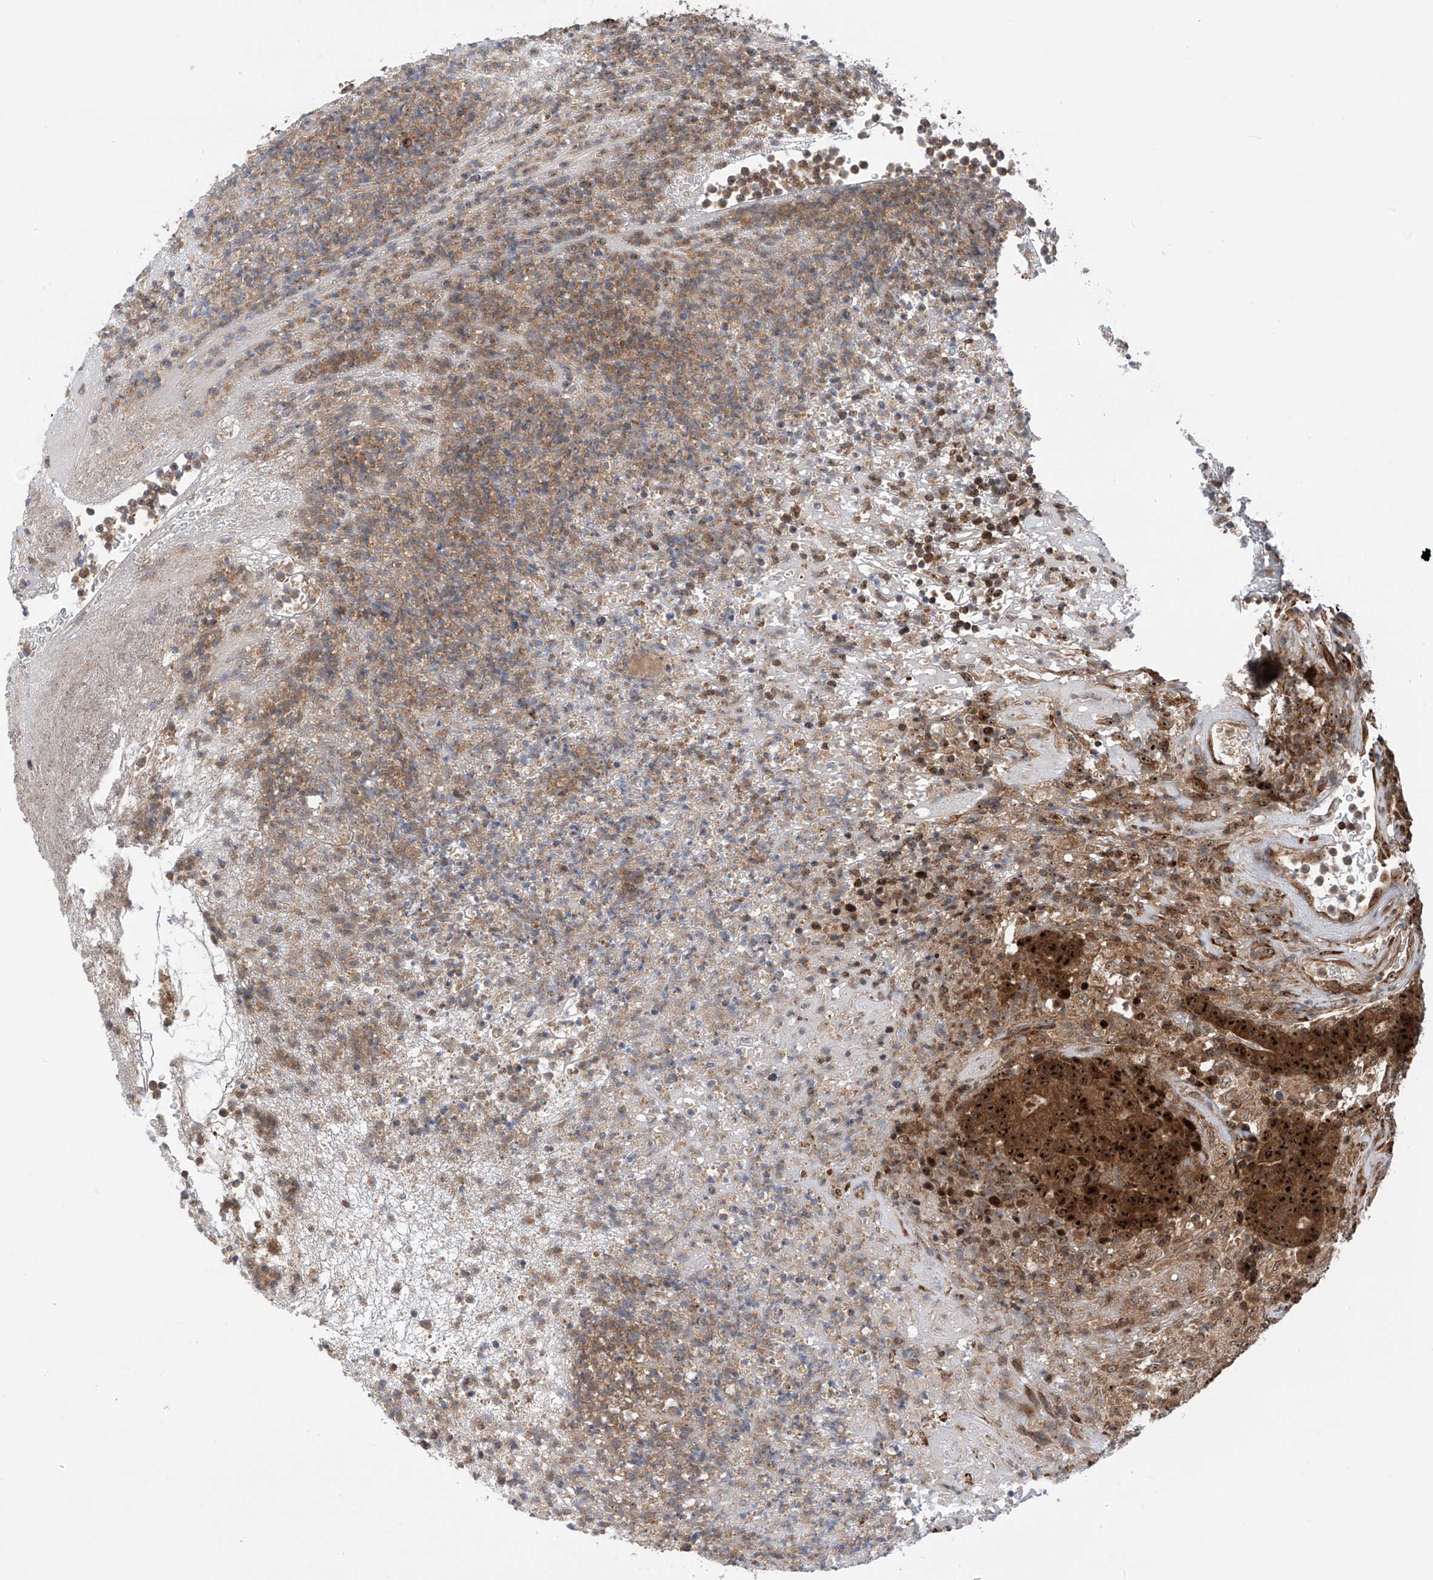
{"staining": {"intensity": "strong", "quantity": ">75%", "location": "cytoplasmic/membranous,nuclear"}, "tissue": "colorectal cancer", "cell_type": "Tumor cells", "image_type": "cancer", "snomed": [{"axis": "morphology", "description": "Normal tissue, NOS"}, {"axis": "morphology", "description": "Adenocarcinoma, NOS"}, {"axis": "topography", "description": "Colon"}], "caption": "Human adenocarcinoma (colorectal) stained with a brown dye shows strong cytoplasmic/membranous and nuclear positive positivity in approximately >75% of tumor cells.", "gene": "C1orf131", "patient": {"sex": "female", "age": 75}}